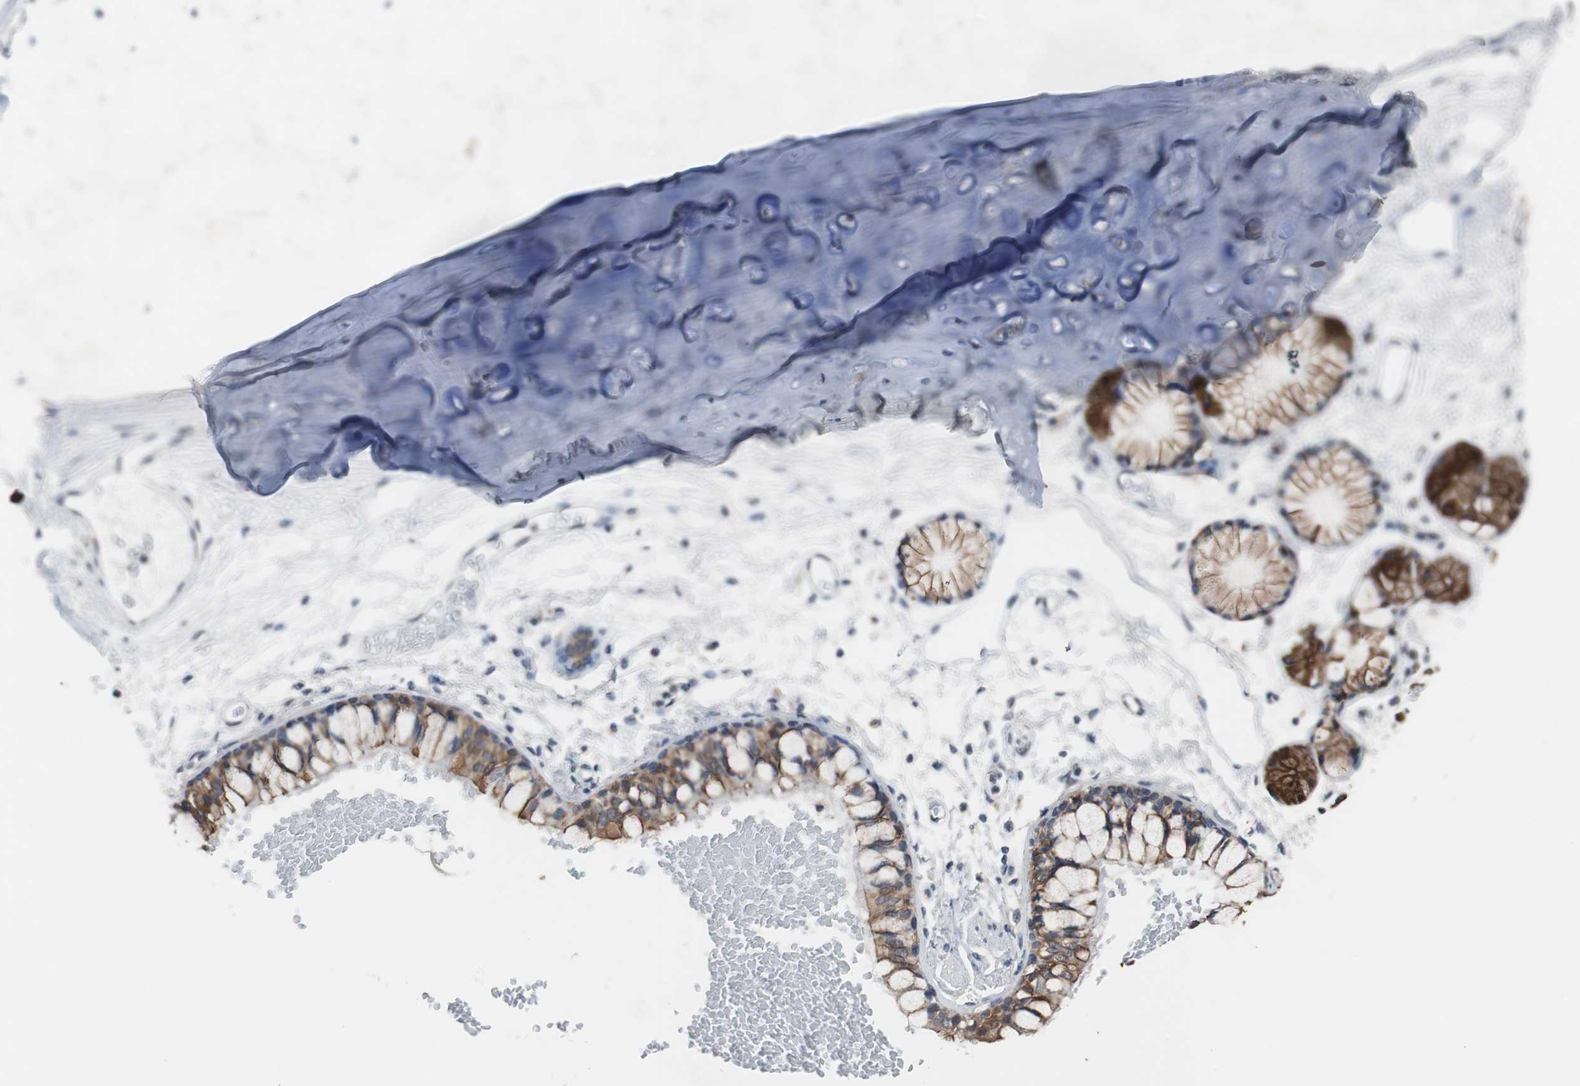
{"staining": {"intensity": "negative", "quantity": "none", "location": "none"}, "tissue": "adipose tissue", "cell_type": "Adipocytes", "image_type": "normal", "snomed": [{"axis": "morphology", "description": "Normal tissue, NOS"}, {"axis": "topography", "description": "Cartilage tissue"}, {"axis": "topography", "description": "Bronchus"}], "caption": "Immunohistochemistry (IHC) of normal human adipose tissue exhibits no staining in adipocytes. (DAB immunohistochemistry visualized using brightfield microscopy, high magnification).", "gene": "USP10", "patient": {"sex": "female", "age": 73}}